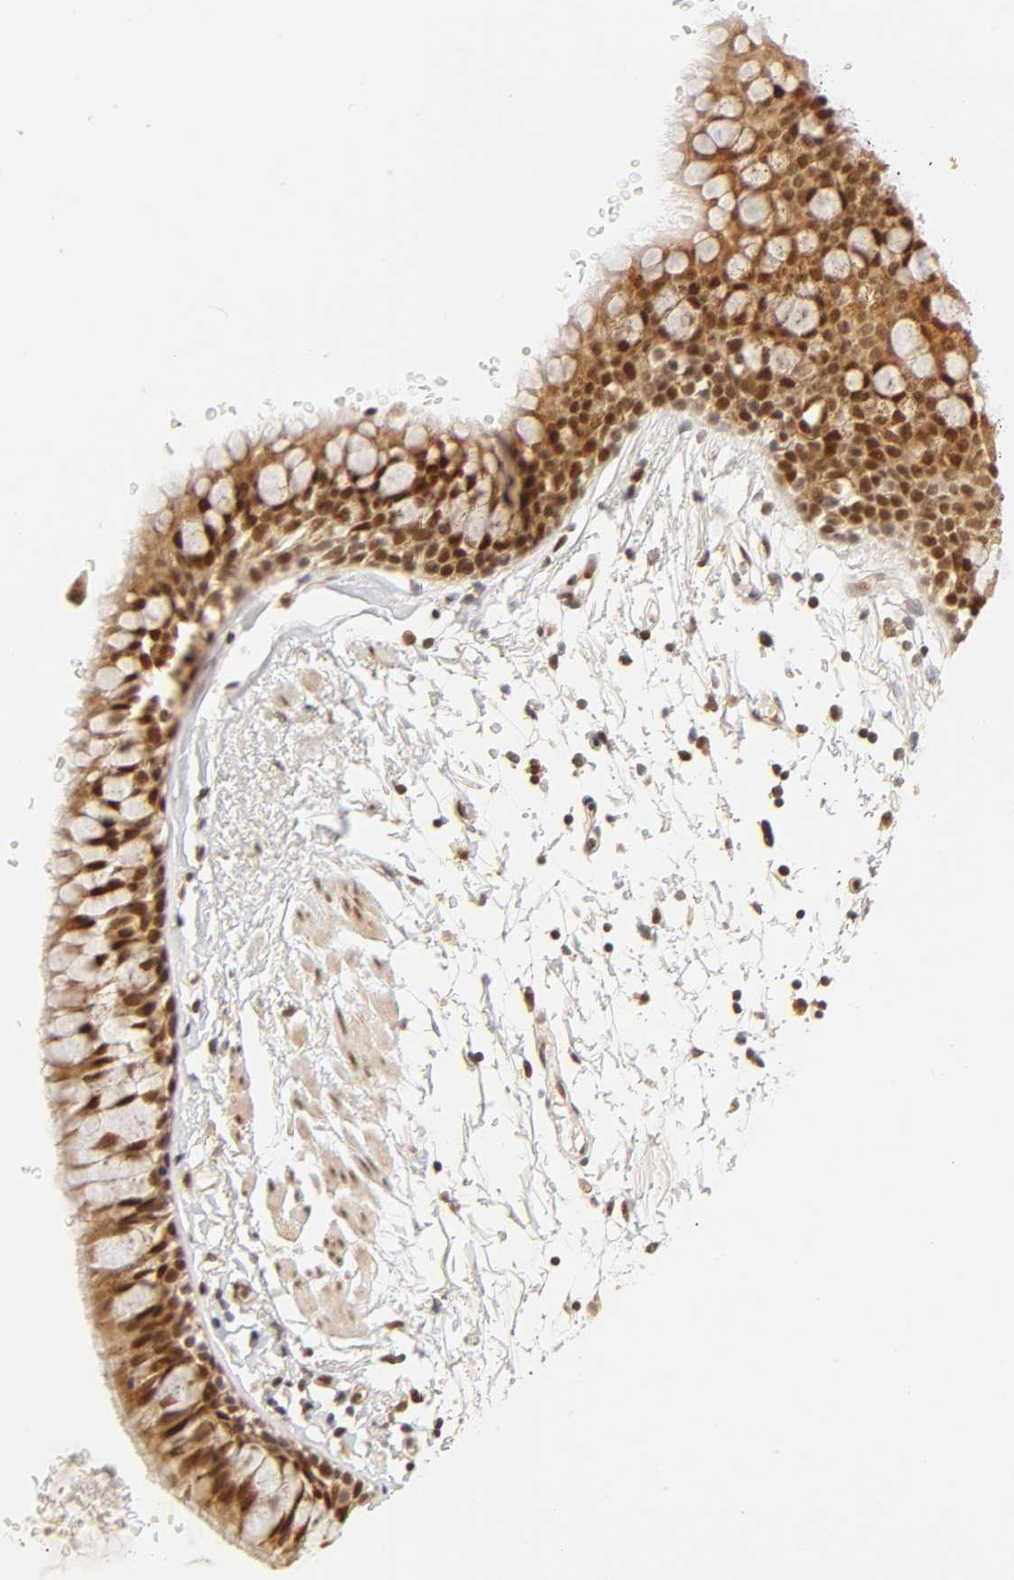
{"staining": {"intensity": "moderate", "quantity": ">75%", "location": "cytoplasmic/membranous,nuclear"}, "tissue": "bronchus", "cell_type": "Respiratory epithelial cells", "image_type": "normal", "snomed": [{"axis": "morphology", "description": "Normal tissue, NOS"}, {"axis": "topography", "description": "Bronchus"}], "caption": "This histopathology image exhibits immunohistochemistry staining of unremarkable human bronchus, with medium moderate cytoplasmic/membranous,nuclear positivity in about >75% of respiratory epithelial cells.", "gene": "TAF10", "patient": {"sex": "female", "age": 73}}